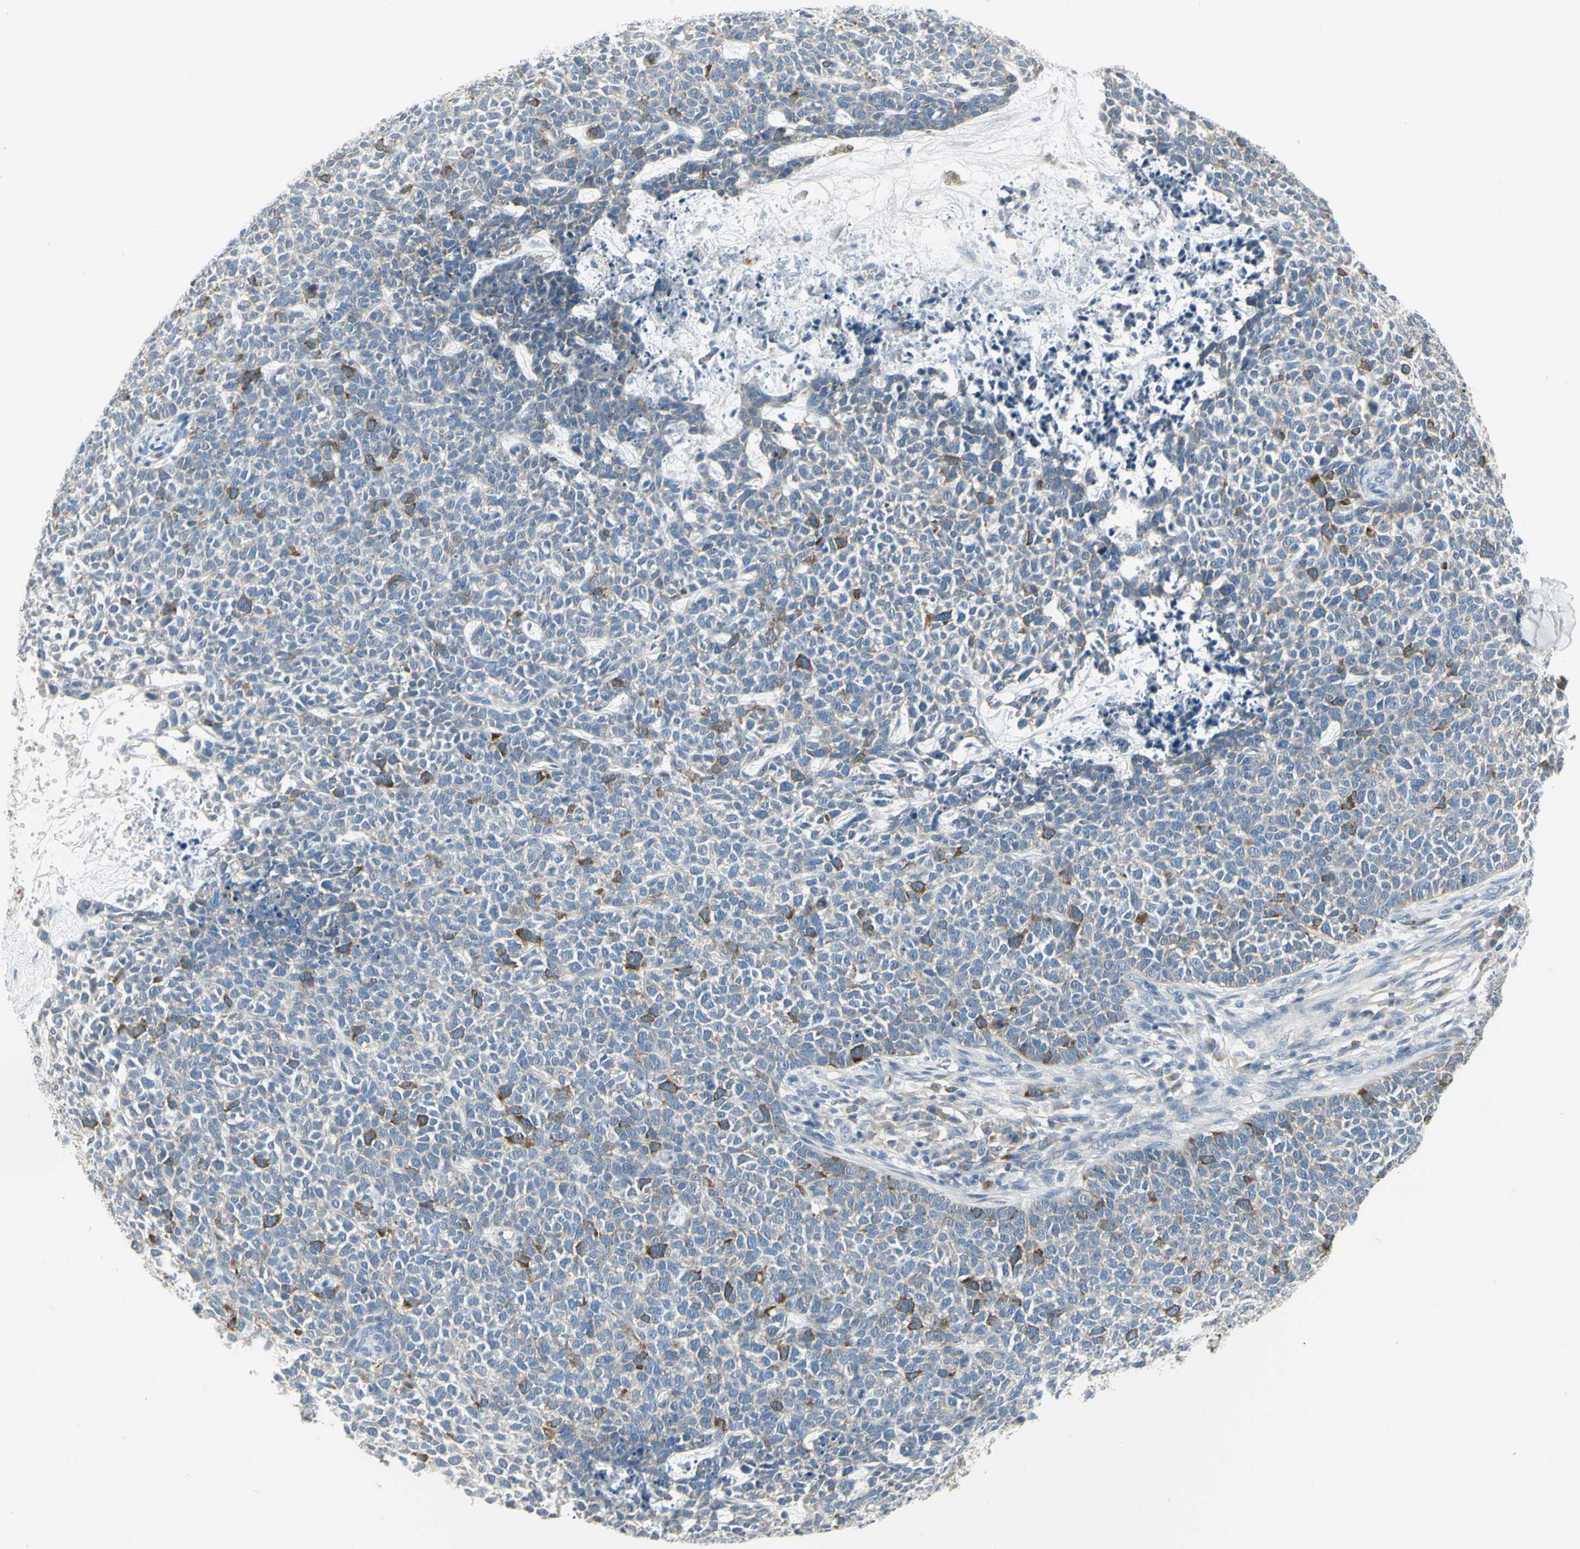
{"staining": {"intensity": "moderate", "quantity": "<25%", "location": "cytoplasmic/membranous"}, "tissue": "skin cancer", "cell_type": "Tumor cells", "image_type": "cancer", "snomed": [{"axis": "morphology", "description": "Basal cell carcinoma"}, {"axis": "topography", "description": "Skin"}], "caption": "DAB immunohistochemical staining of human skin basal cell carcinoma exhibits moderate cytoplasmic/membranous protein positivity in about <25% of tumor cells.", "gene": "CCNB2", "patient": {"sex": "female", "age": 84}}